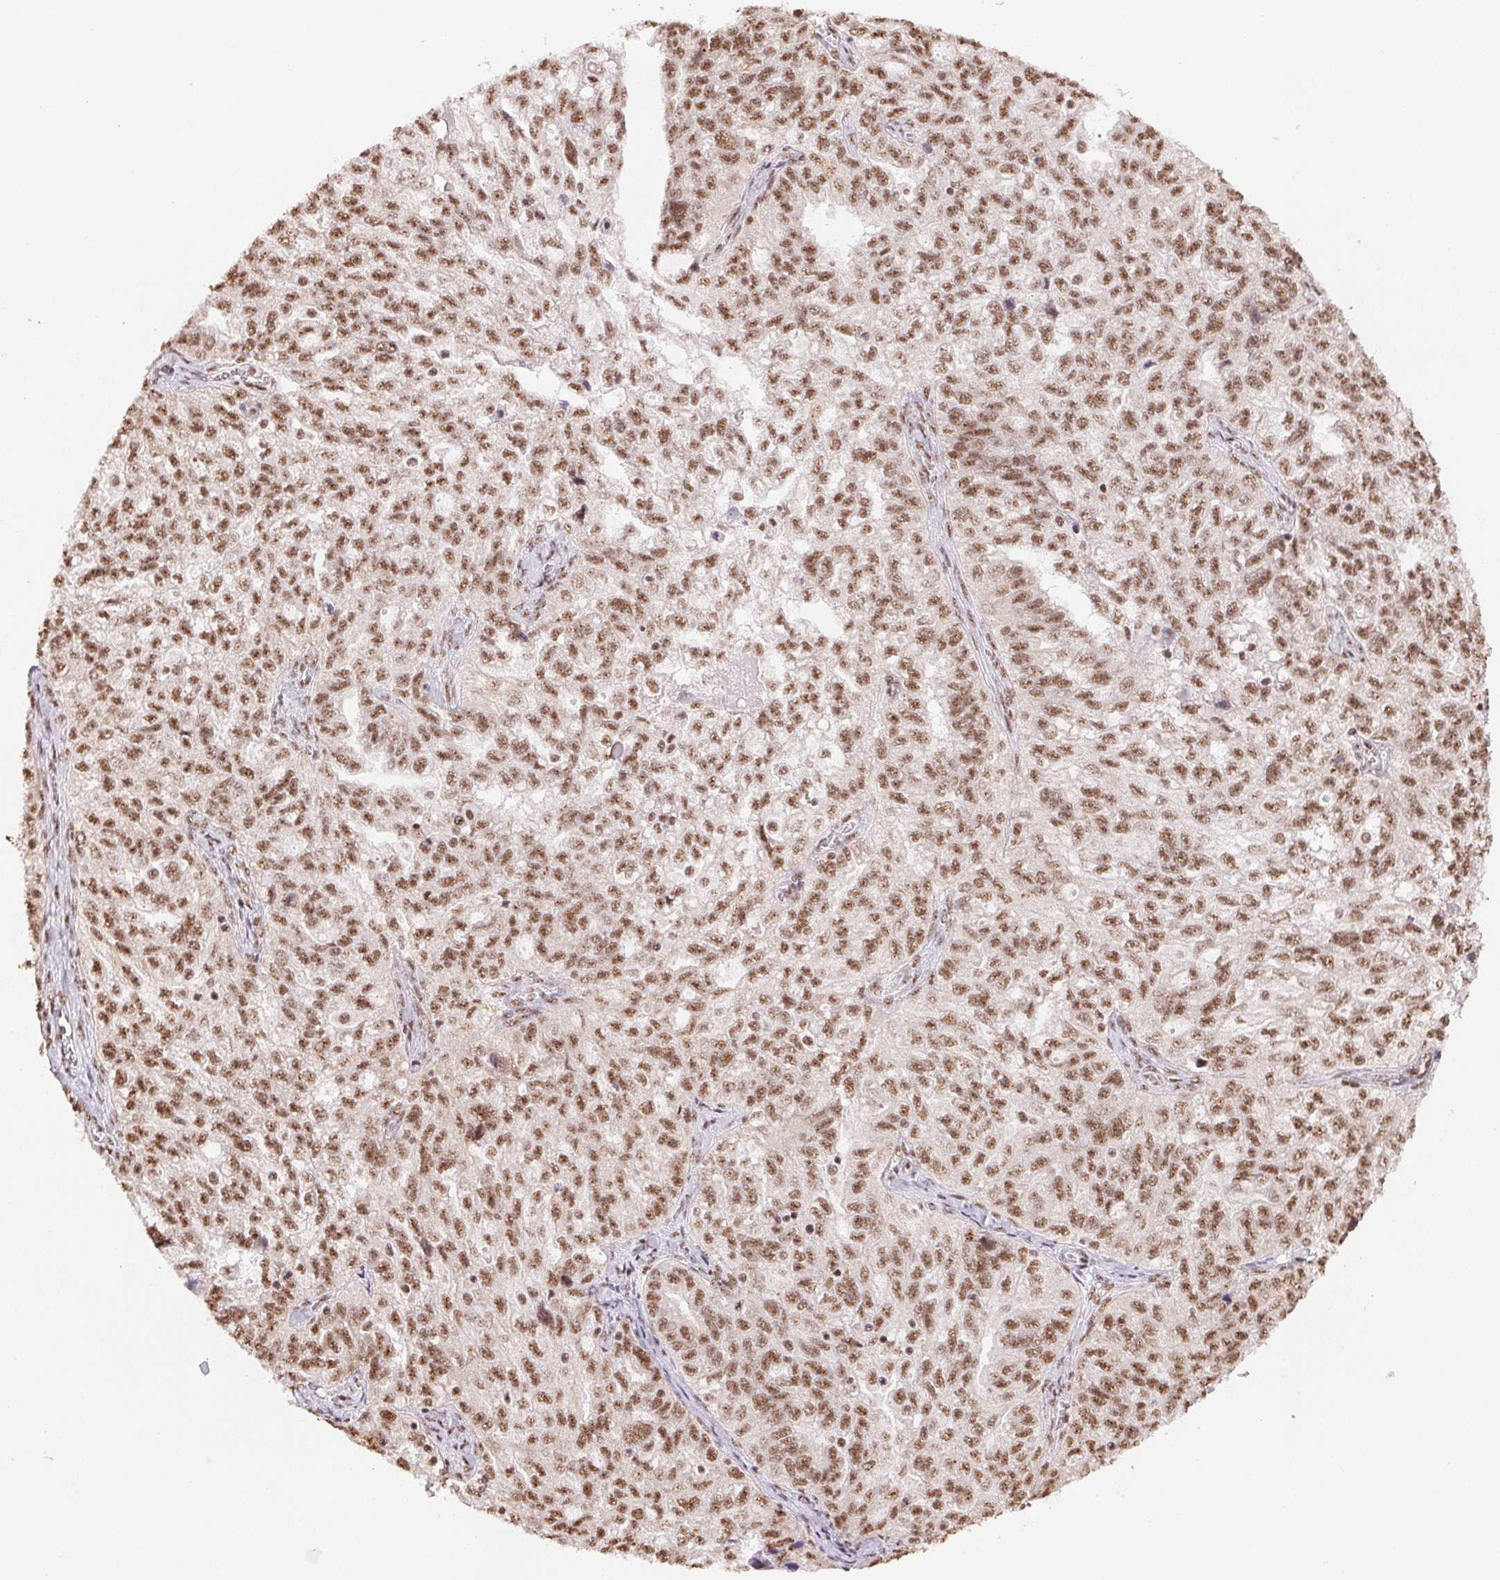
{"staining": {"intensity": "moderate", "quantity": ">75%", "location": "nuclear"}, "tissue": "ovarian cancer", "cell_type": "Tumor cells", "image_type": "cancer", "snomed": [{"axis": "morphology", "description": "Cystadenocarcinoma, serous, NOS"}, {"axis": "topography", "description": "Ovary"}], "caption": "This is a photomicrograph of immunohistochemistry staining of ovarian cancer, which shows moderate staining in the nuclear of tumor cells.", "gene": "IK", "patient": {"sex": "female", "age": 51}}